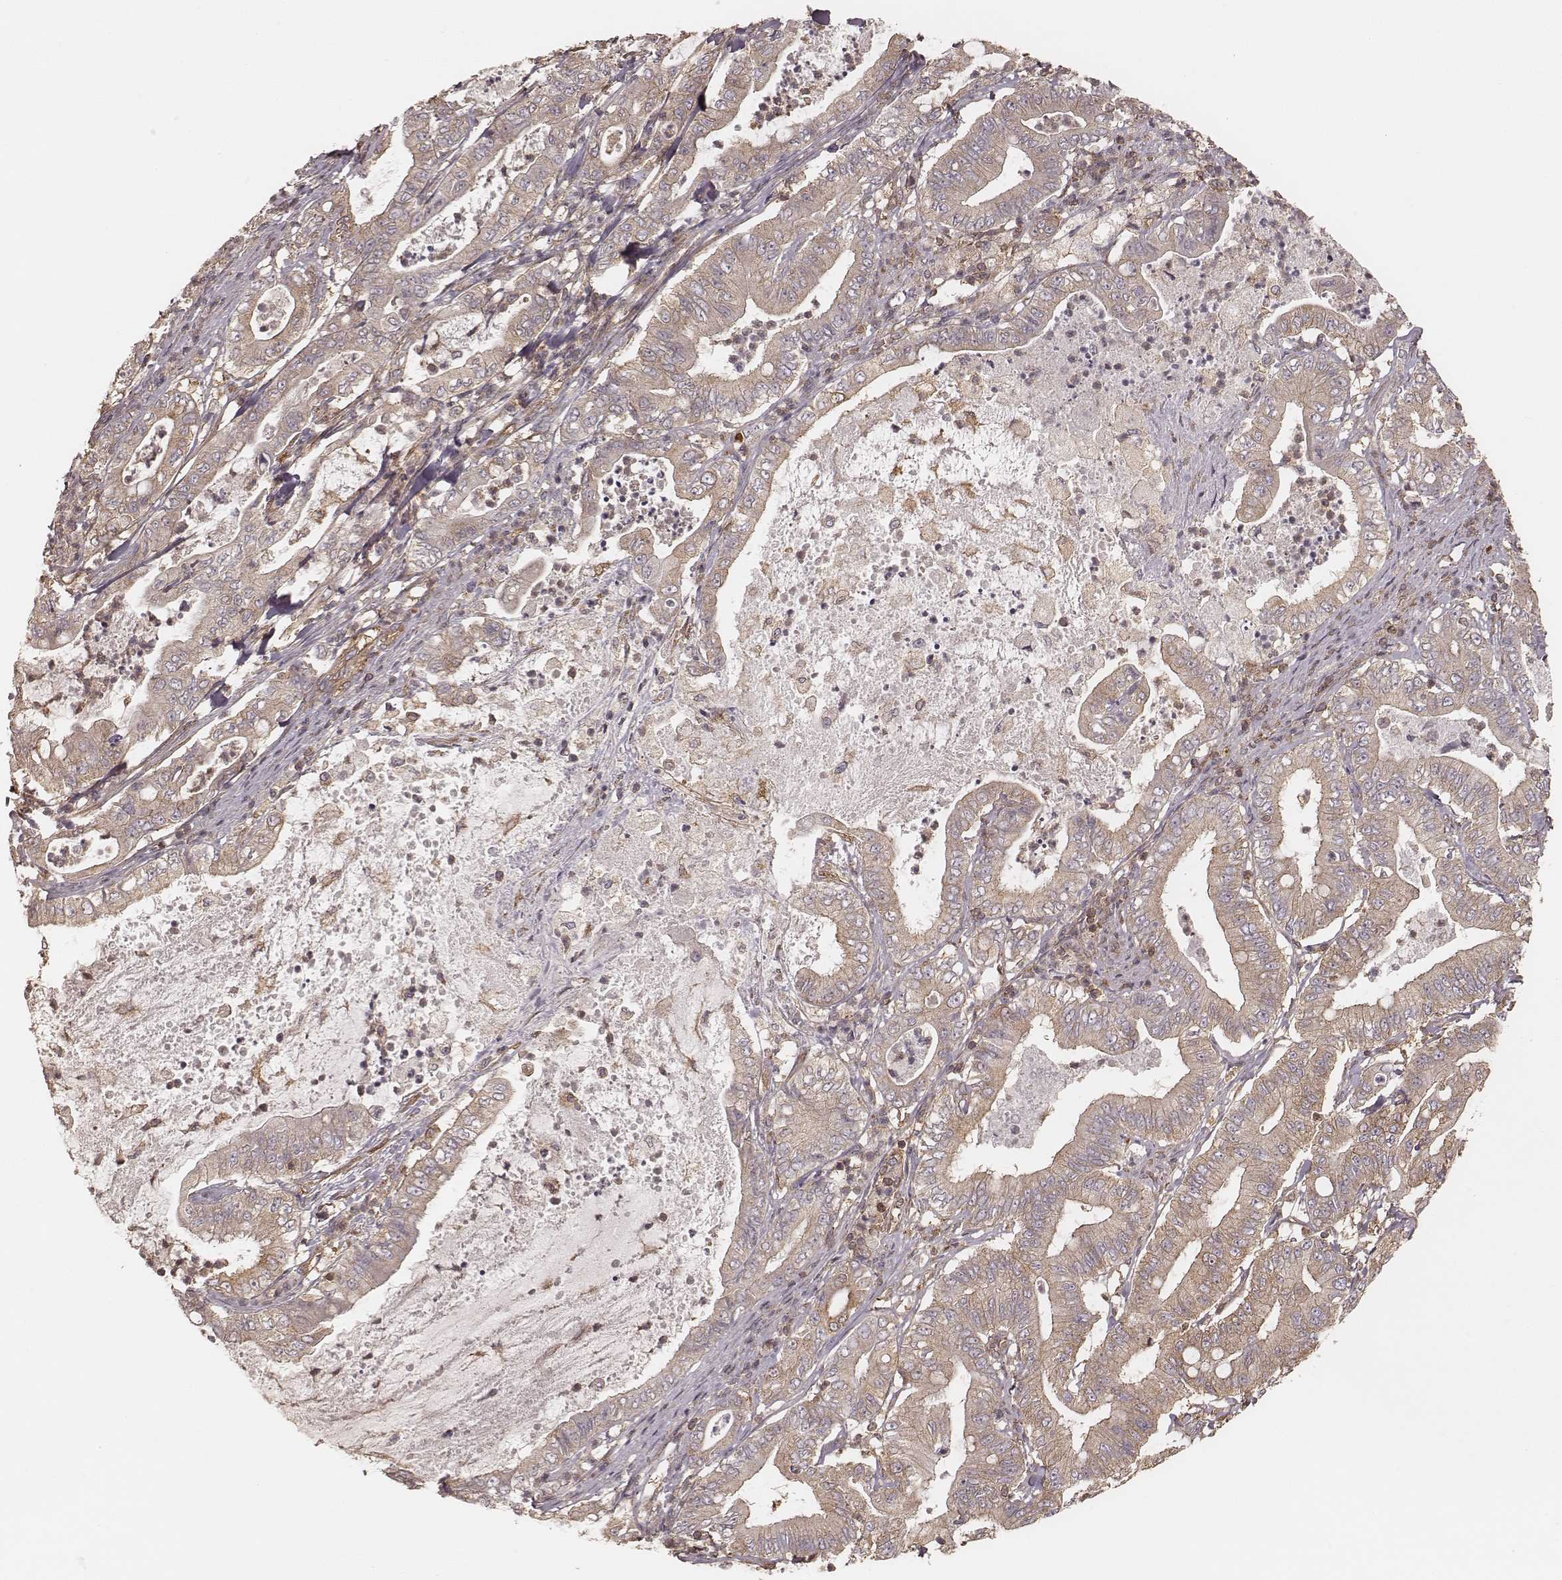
{"staining": {"intensity": "weak", "quantity": ">75%", "location": "cytoplasmic/membranous"}, "tissue": "pancreatic cancer", "cell_type": "Tumor cells", "image_type": "cancer", "snomed": [{"axis": "morphology", "description": "Adenocarcinoma, NOS"}, {"axis": "topography", "description": "Pancreas"}], "caption": "This micrograph shows adenocarcinoma (pancreatic) stained with immunohistochemistry (IHC) to label a protein in brown. The cytoplasmic/membranous of tumor cells show weak positivity for the protein. Nuclei are counter-stained blue.", "gene": "CARS1", "patient": {"sex": "male", "age": 71}}